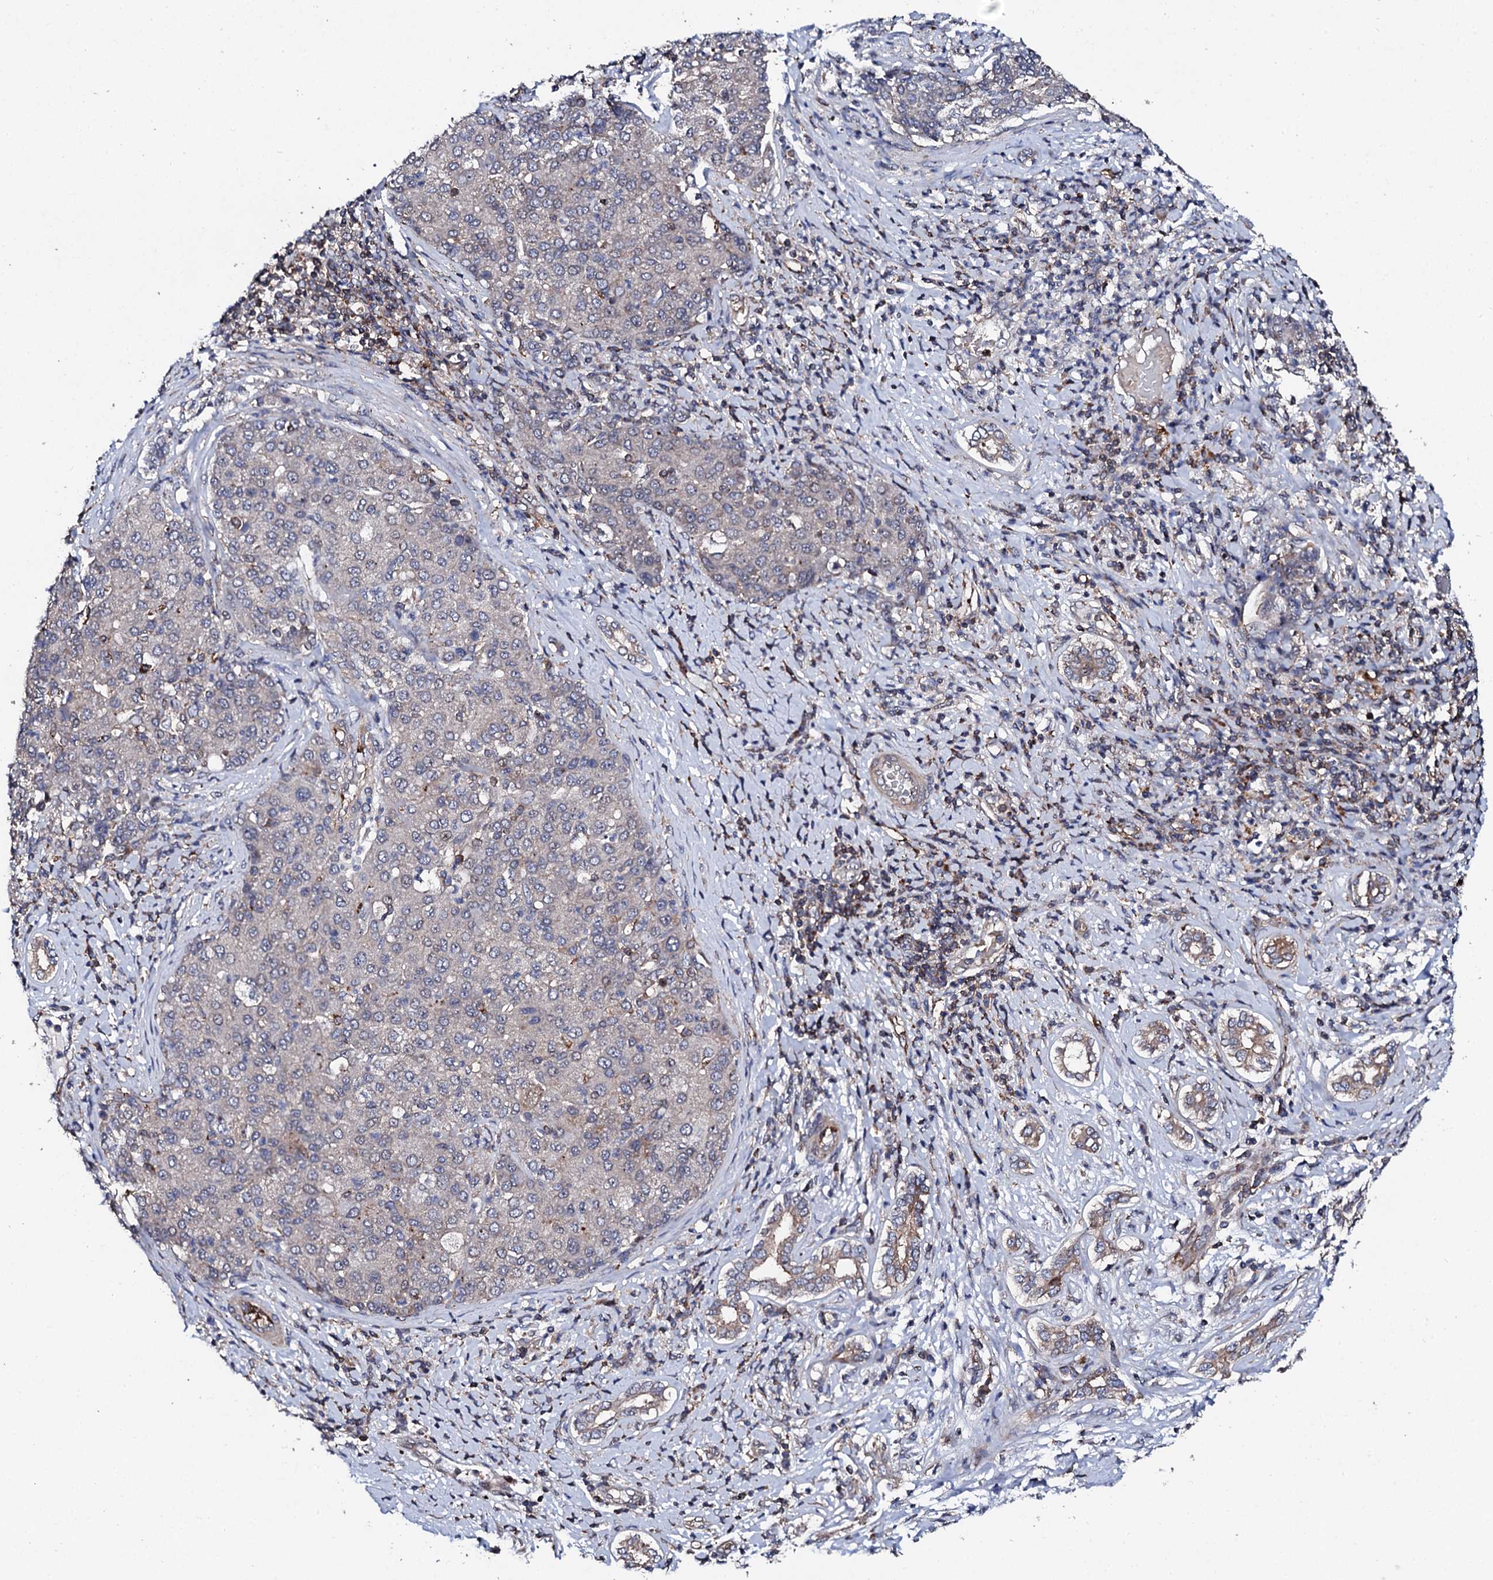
{"staining": {"intensity": "negative", "quantity": "none", "location": "none"}, "tissue": "liver cancer", "cell_type": "Tumor cells", "image_type": "cancer", "snomed": [{"axis": "morphology", "description": "Carcinoma, Hepatocellular, NOS"}, {"axis": "topography", "description": "Liver"}], "caption": "Photomicrograph shows no protein positivity in tumor cells of liver cancer tissue.", "gene": "GTPBP4", "patient": {"sex": "male", "age": 65}}